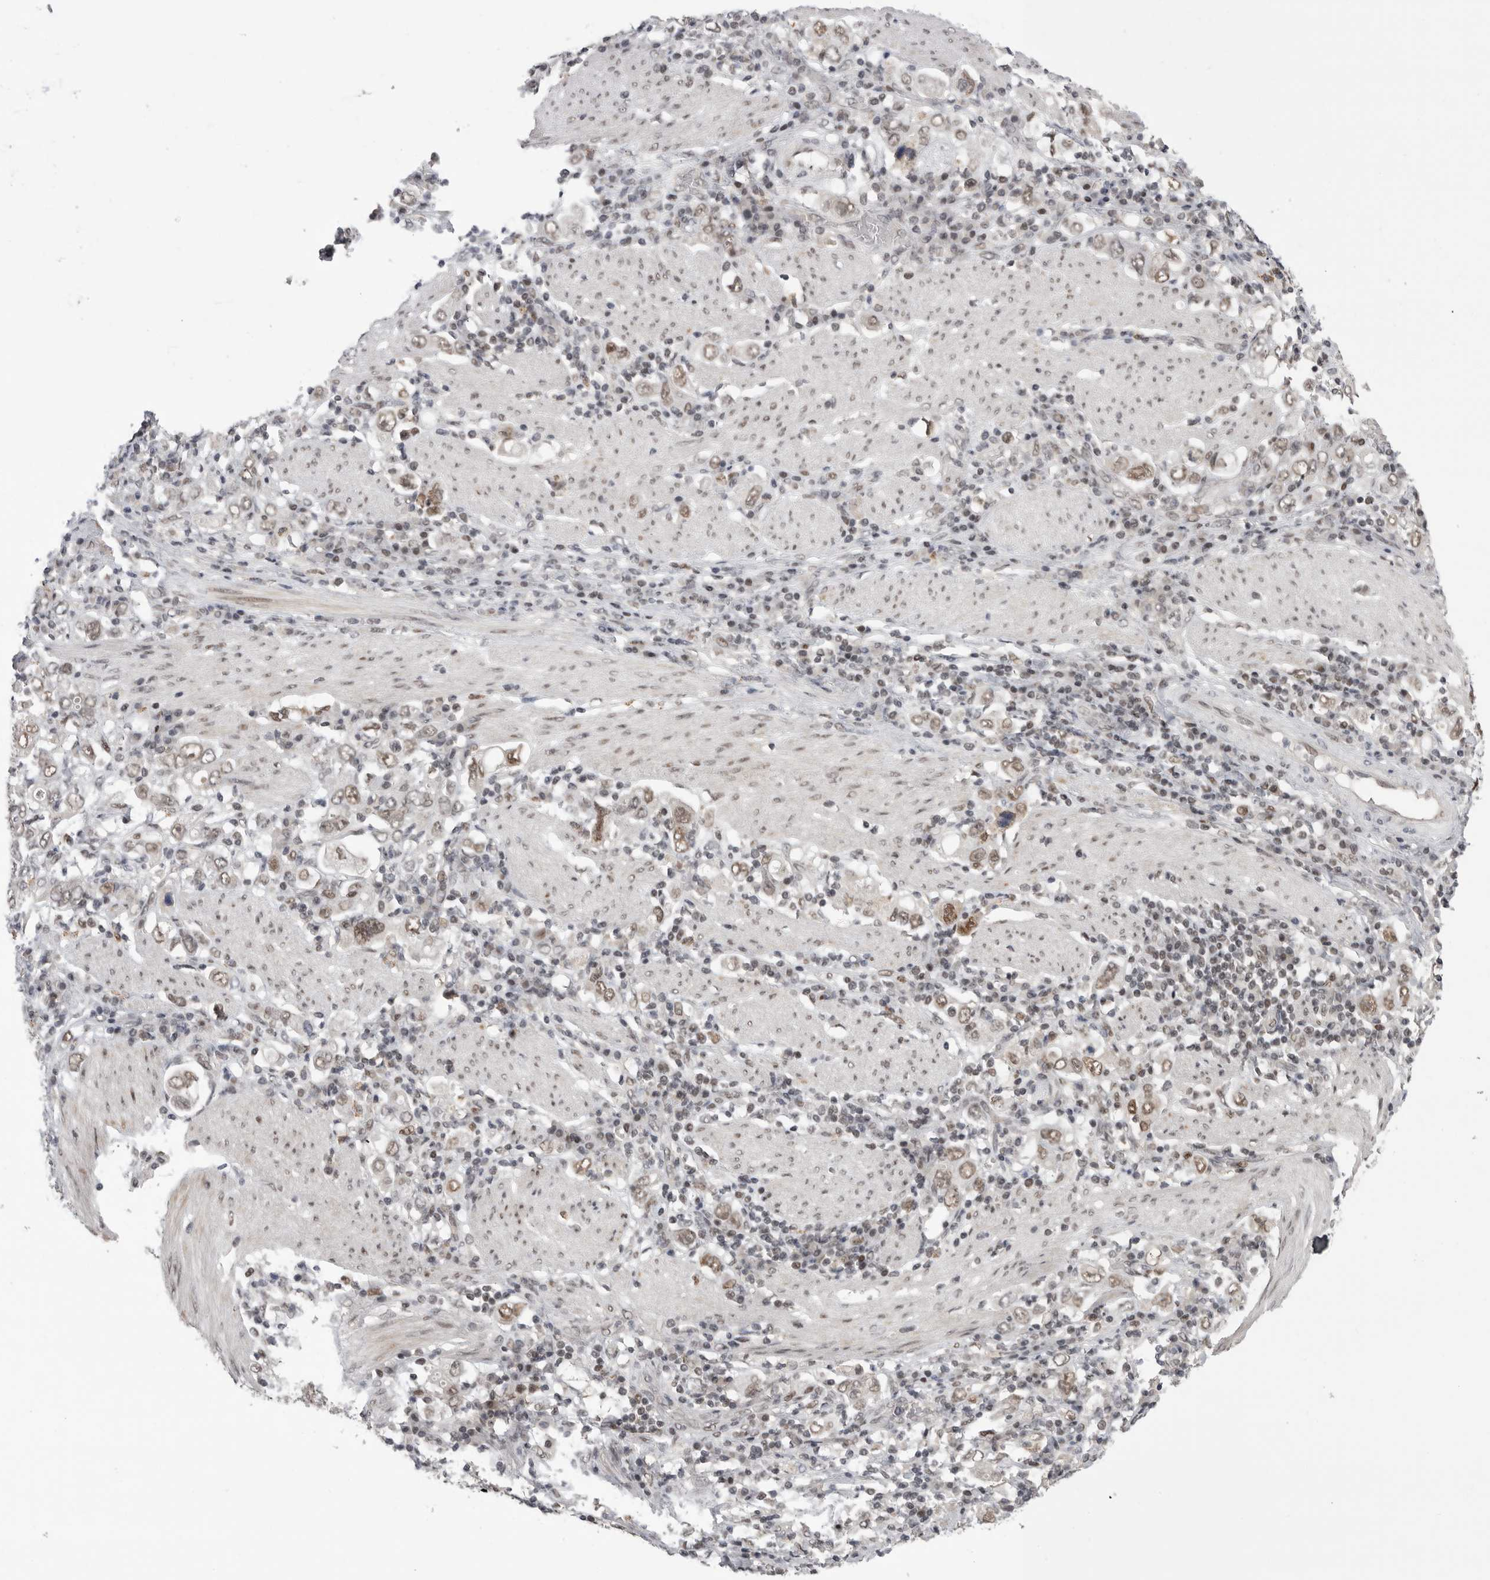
{"staining": {"intensity": "moderate", "quantity": ">75%", "location": "nuclear"}, "tissue": "stomach cancer", "cell_type": "Tumor cells", "image_type": "cancer", "snomed": [{"axis": "morphology", "description": "Adenocarcinoma, NOS"}, {"axis": "topography", "description": "Stomach, upper"}], "caption": "Approximately >75% of tumor cells in human stomach adenocarcinoma exhibit moderate nuclear protein positivity as visualized by brown immunohistochemical staining.", "gene": "POU5F1", "patient": {"sex": "male", "age": 62}}